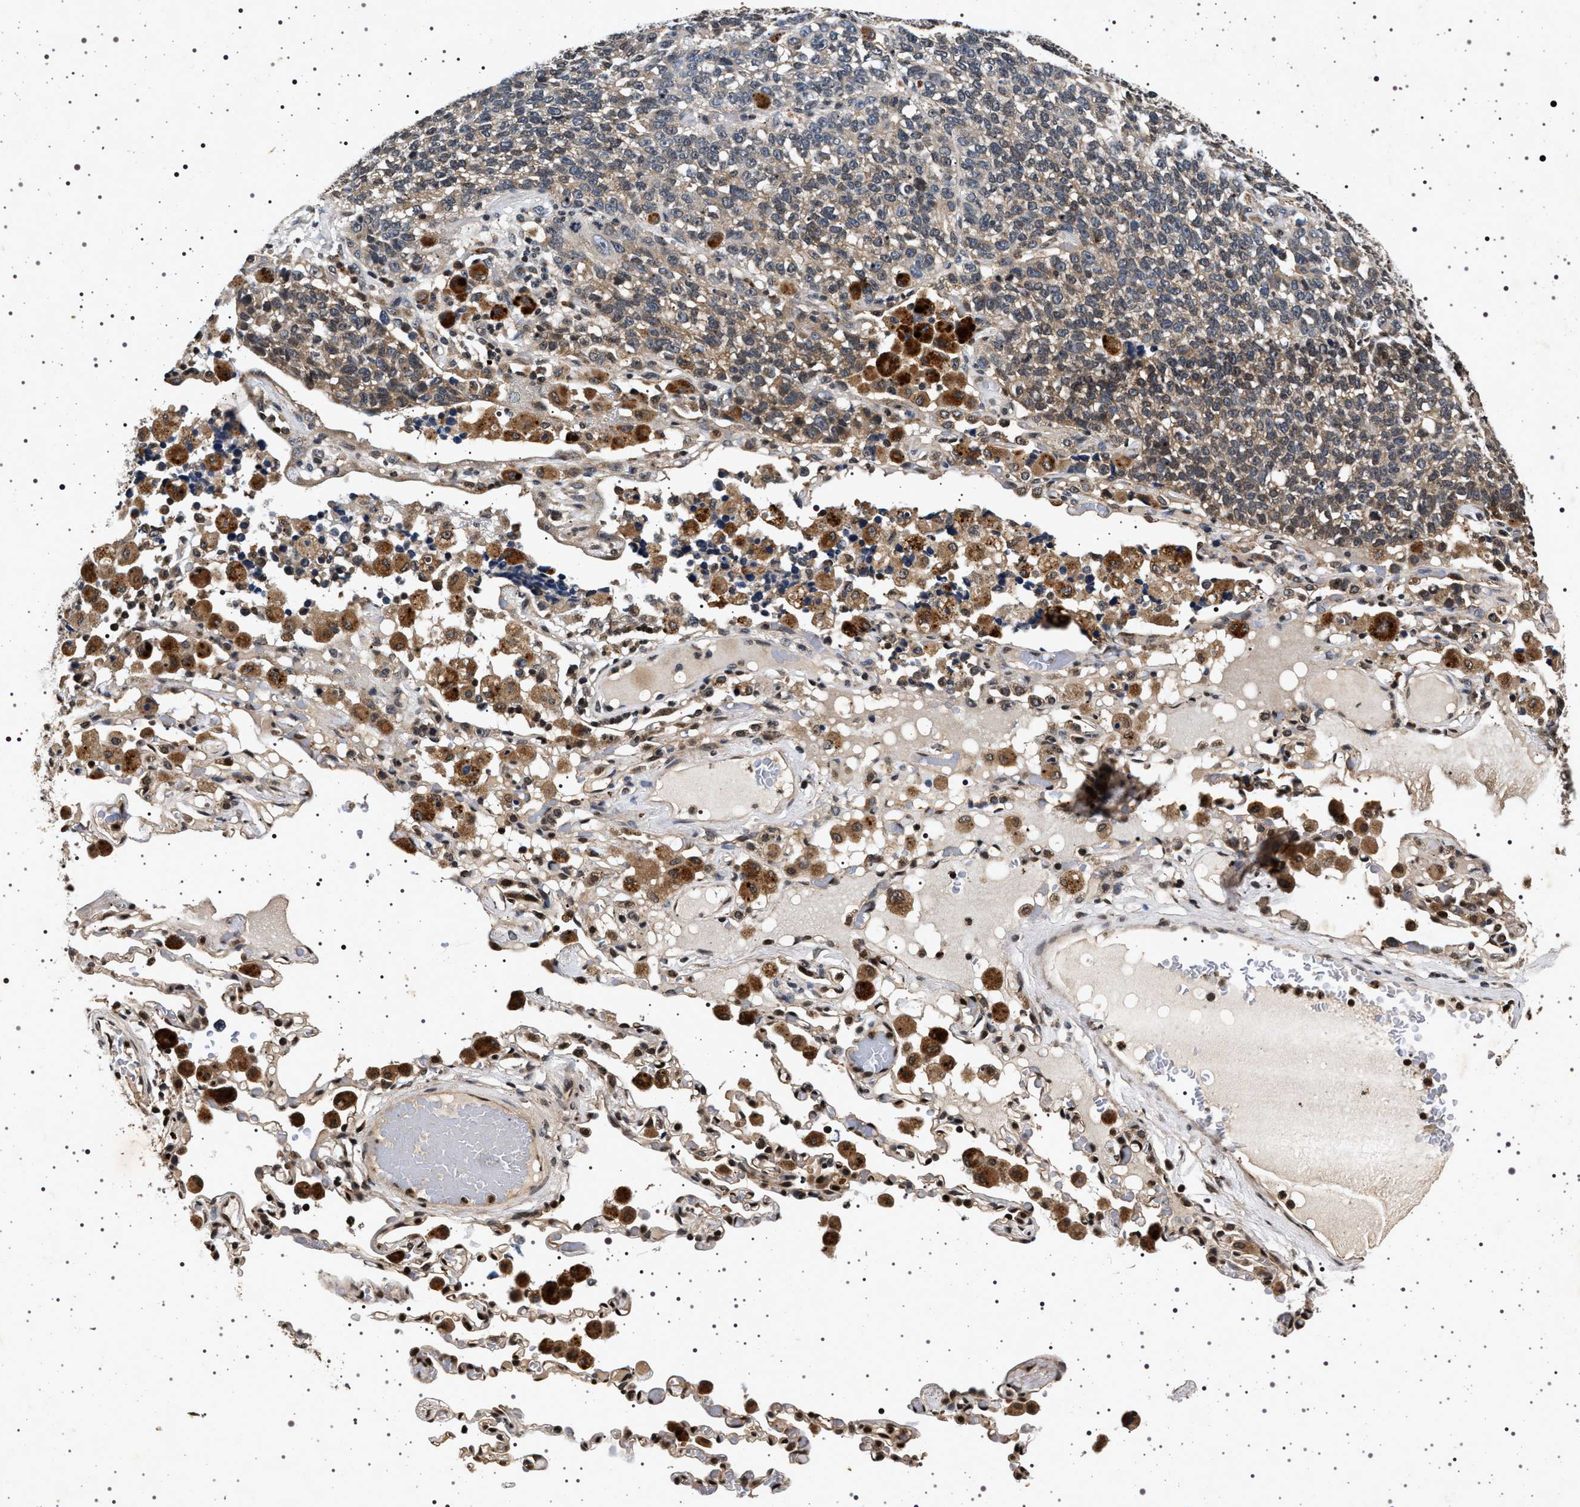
{"staining": {"intensity": "weak", "quantity": ">75%", "location": "cytoplasmic/membranous"}, "tissue": "lung cancer", "cell_type": "Tumor cells", "image_type": "cancer", "snomed": [{"axis": "morphology", "description": "Adenocarcinoma, NOS"}, {"axis": "topography", "description": "Lung"}], "caption": "High-power microscopy captured an immunohistochemistry (IHC) micrograph of lung cancer, revealing weak cytoplasmic/membranous staining in approximately >75% of tumor cells. (DAB IHC, brown staining for protein, blue staining for nuclei).", "gene": "CDKN1B", "patient": {"sex": "male", "age": 49}}